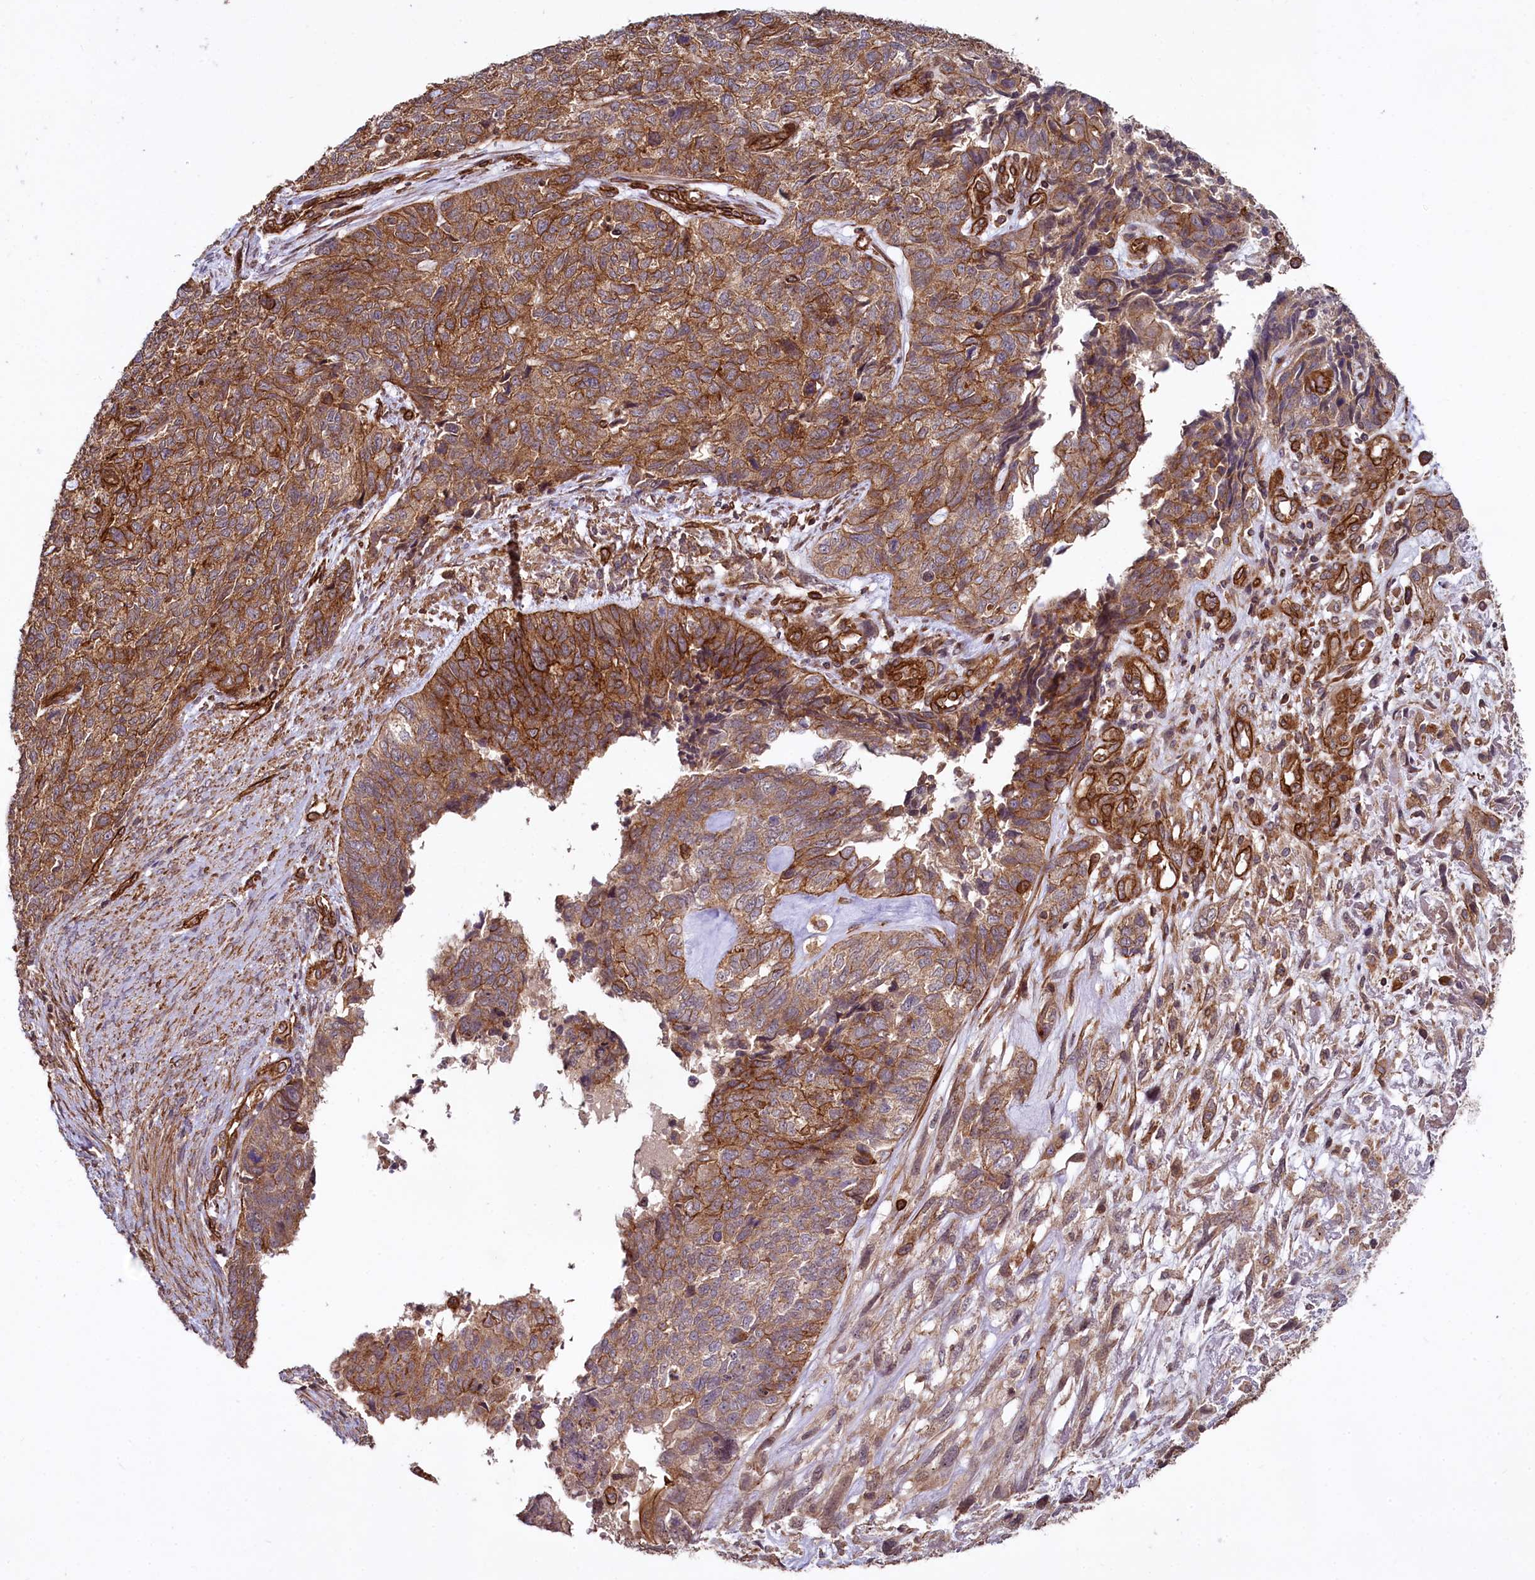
{"staining": {"intensity": "moderate", "quantity": ">75%", "location": "cytoplasmic/membranous"}, "tissue": "cervical cancer", "cell_type": "Tumor cells", "image_type": "cancer", "snomed": [{"axis": "morphology", "description": "Squamous cell carcinoma, NOS"}, {"axis": "topography", "description": "Cervix"}], "caption": "A high-resolution image shows immunohistochemistry staining of cervical cancer (squamous cell carcinoma), which demonstrates moderate cytoplasmic/membranous expression in approximately >75% of tumor cells.", "gene": "SVIP", "patient": {"sex": "female", "age": 63}}